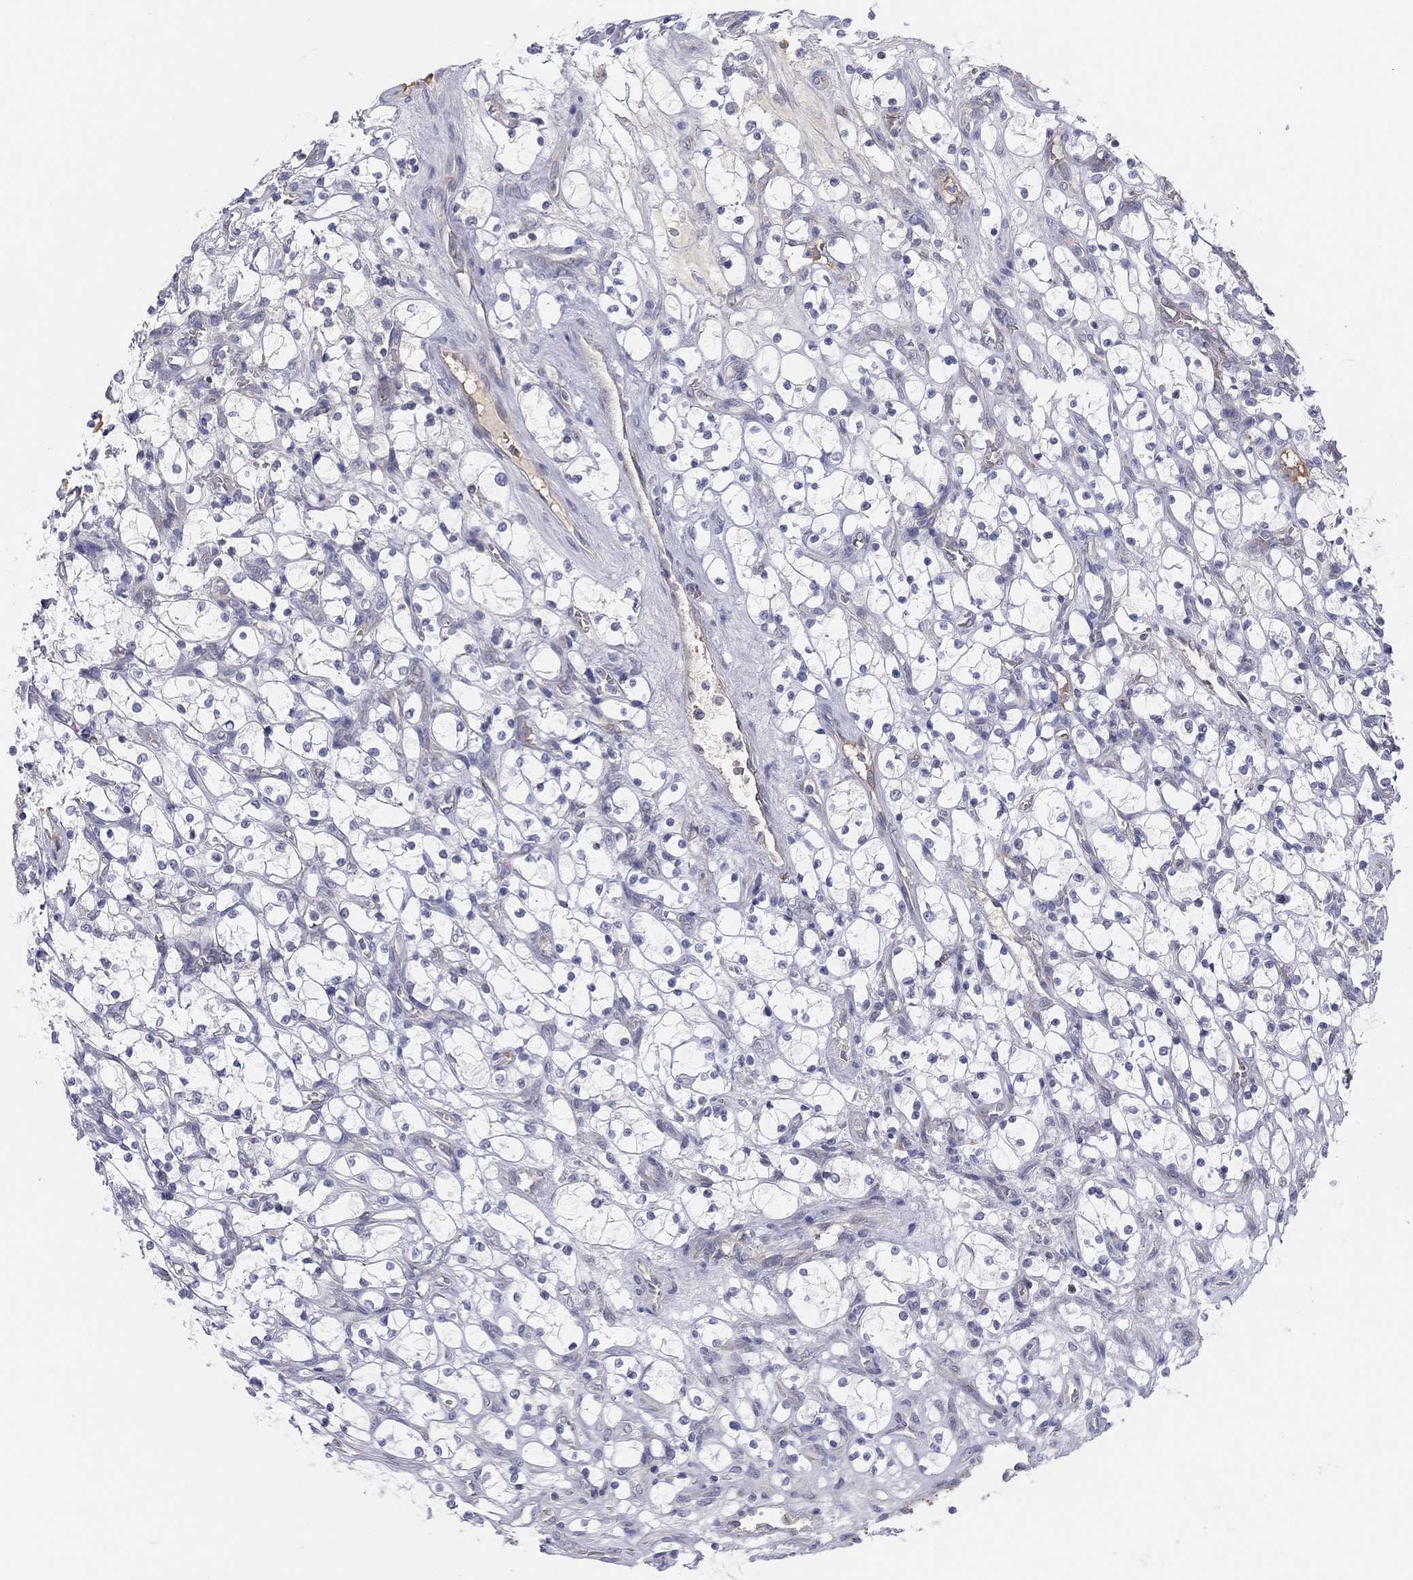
{"staining": {"intensity": "negative", "quantity": "none", "location": "none"}, "tissue": "renal cancer", "cell_type": "Tumor cells", "image_type": "cancer", "snomed": [{"axis": "morphology", "description": "Adenocarcinoma, NOS"}, {"axis": "topography", "description": "Kidney"}], "caption": "A photomicrograph of human renal cancer (adenocarcinoma) is negative for staining in tumor cells.", "gene": "MLF1", "patient": {"sex": "female", "age": 69}}